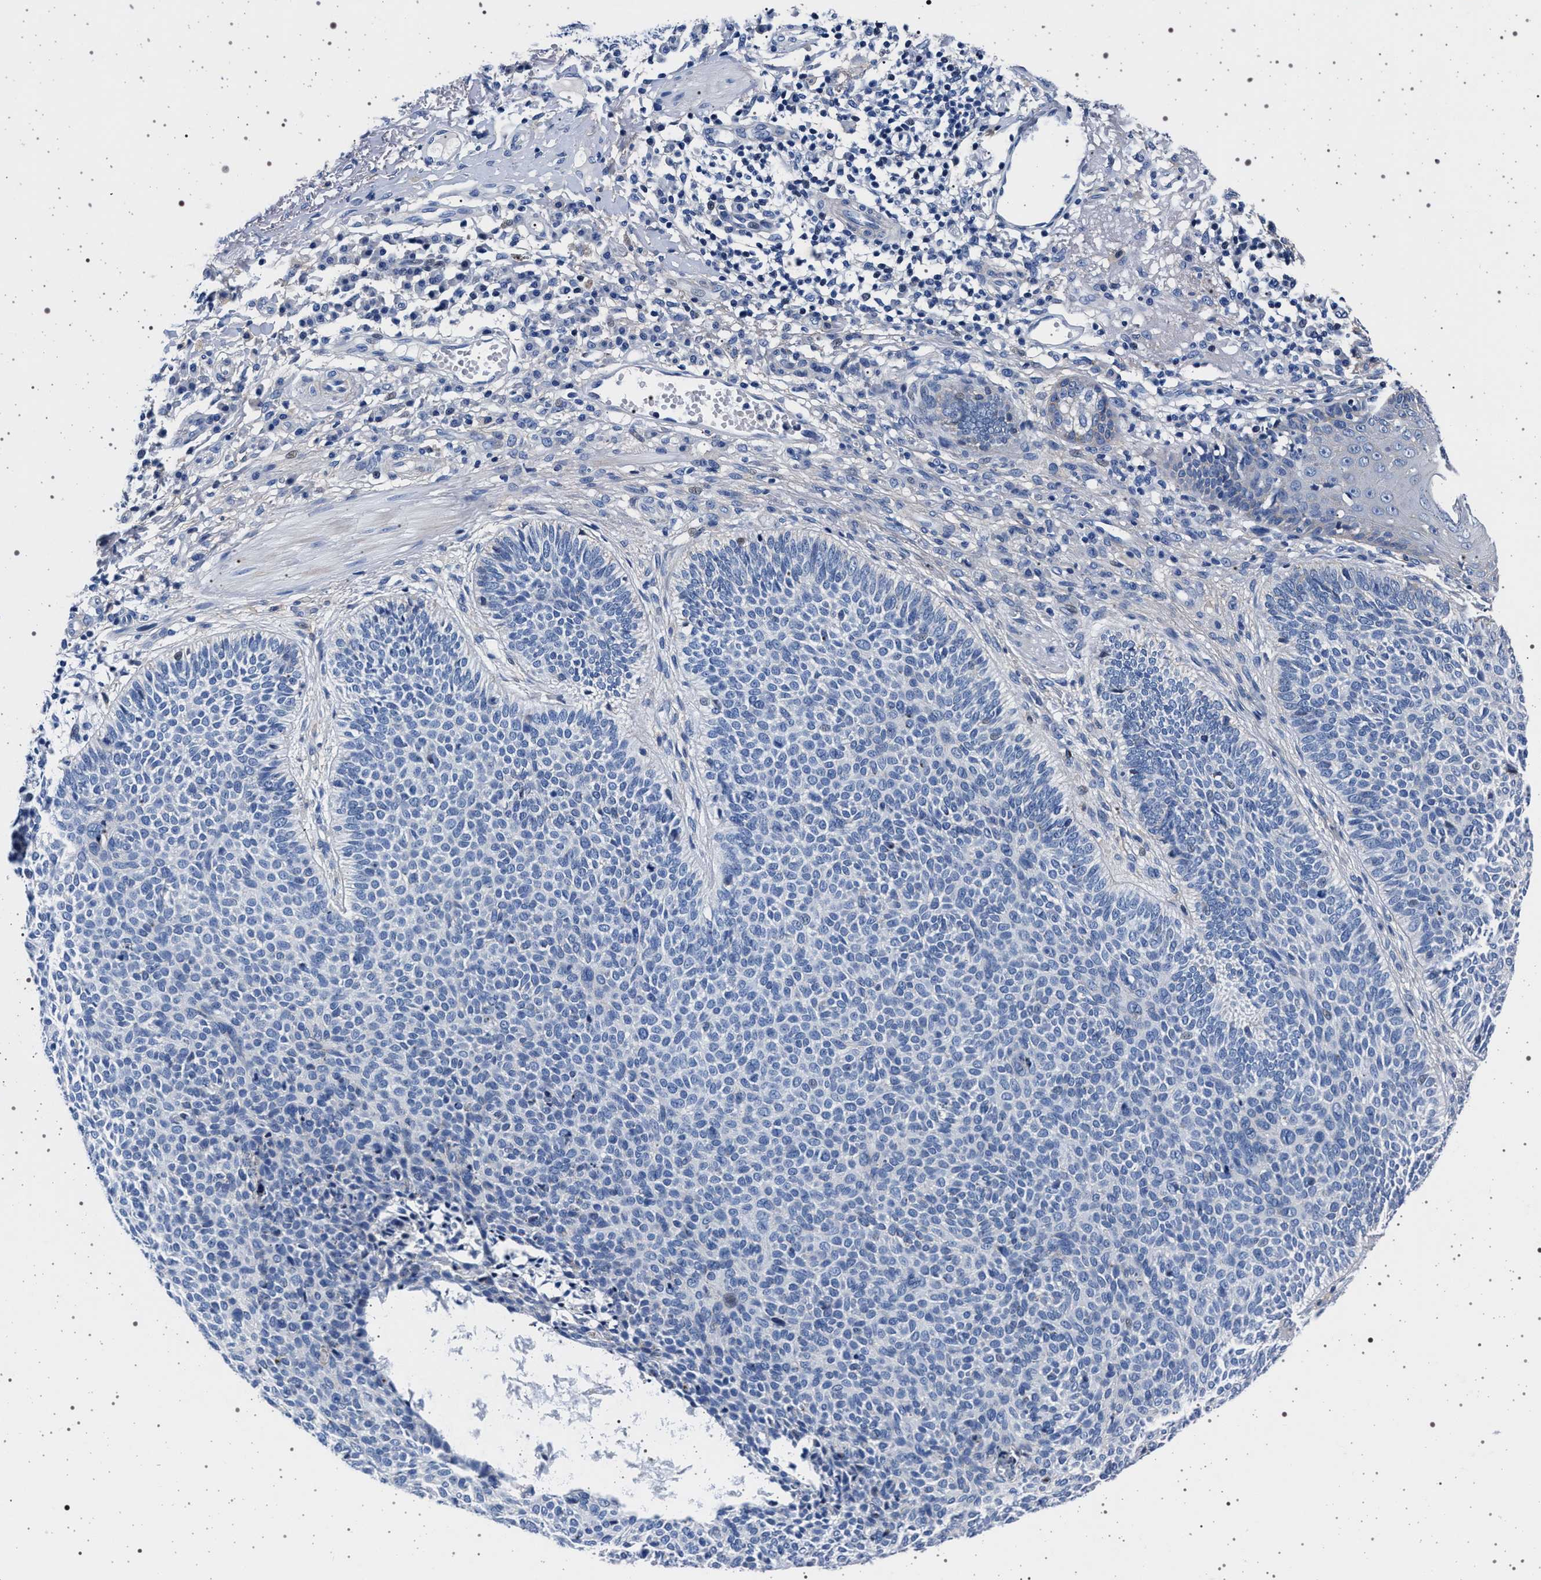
{"staining": {"intensity": "negative", "quantity": "none", "location": "none"}, "tissue": "skin cancer", "cell_type": "Tumor cells", "image_type": "cancer", "snomed": [{"axis": "morphology", "description": "Normal tissue, NOS"}, {"axis": "morphology", "description": "Basal cell carcinoma"}, {"axis": "topography", "description": "Skin"}], "caption": "Human basal cell carcinoma (skin) stained for a protein using IHC demonstrates no positivity in tumor cells.", "gene": "SLC9A1", "patient": {"sex": "male", "age": 52}}